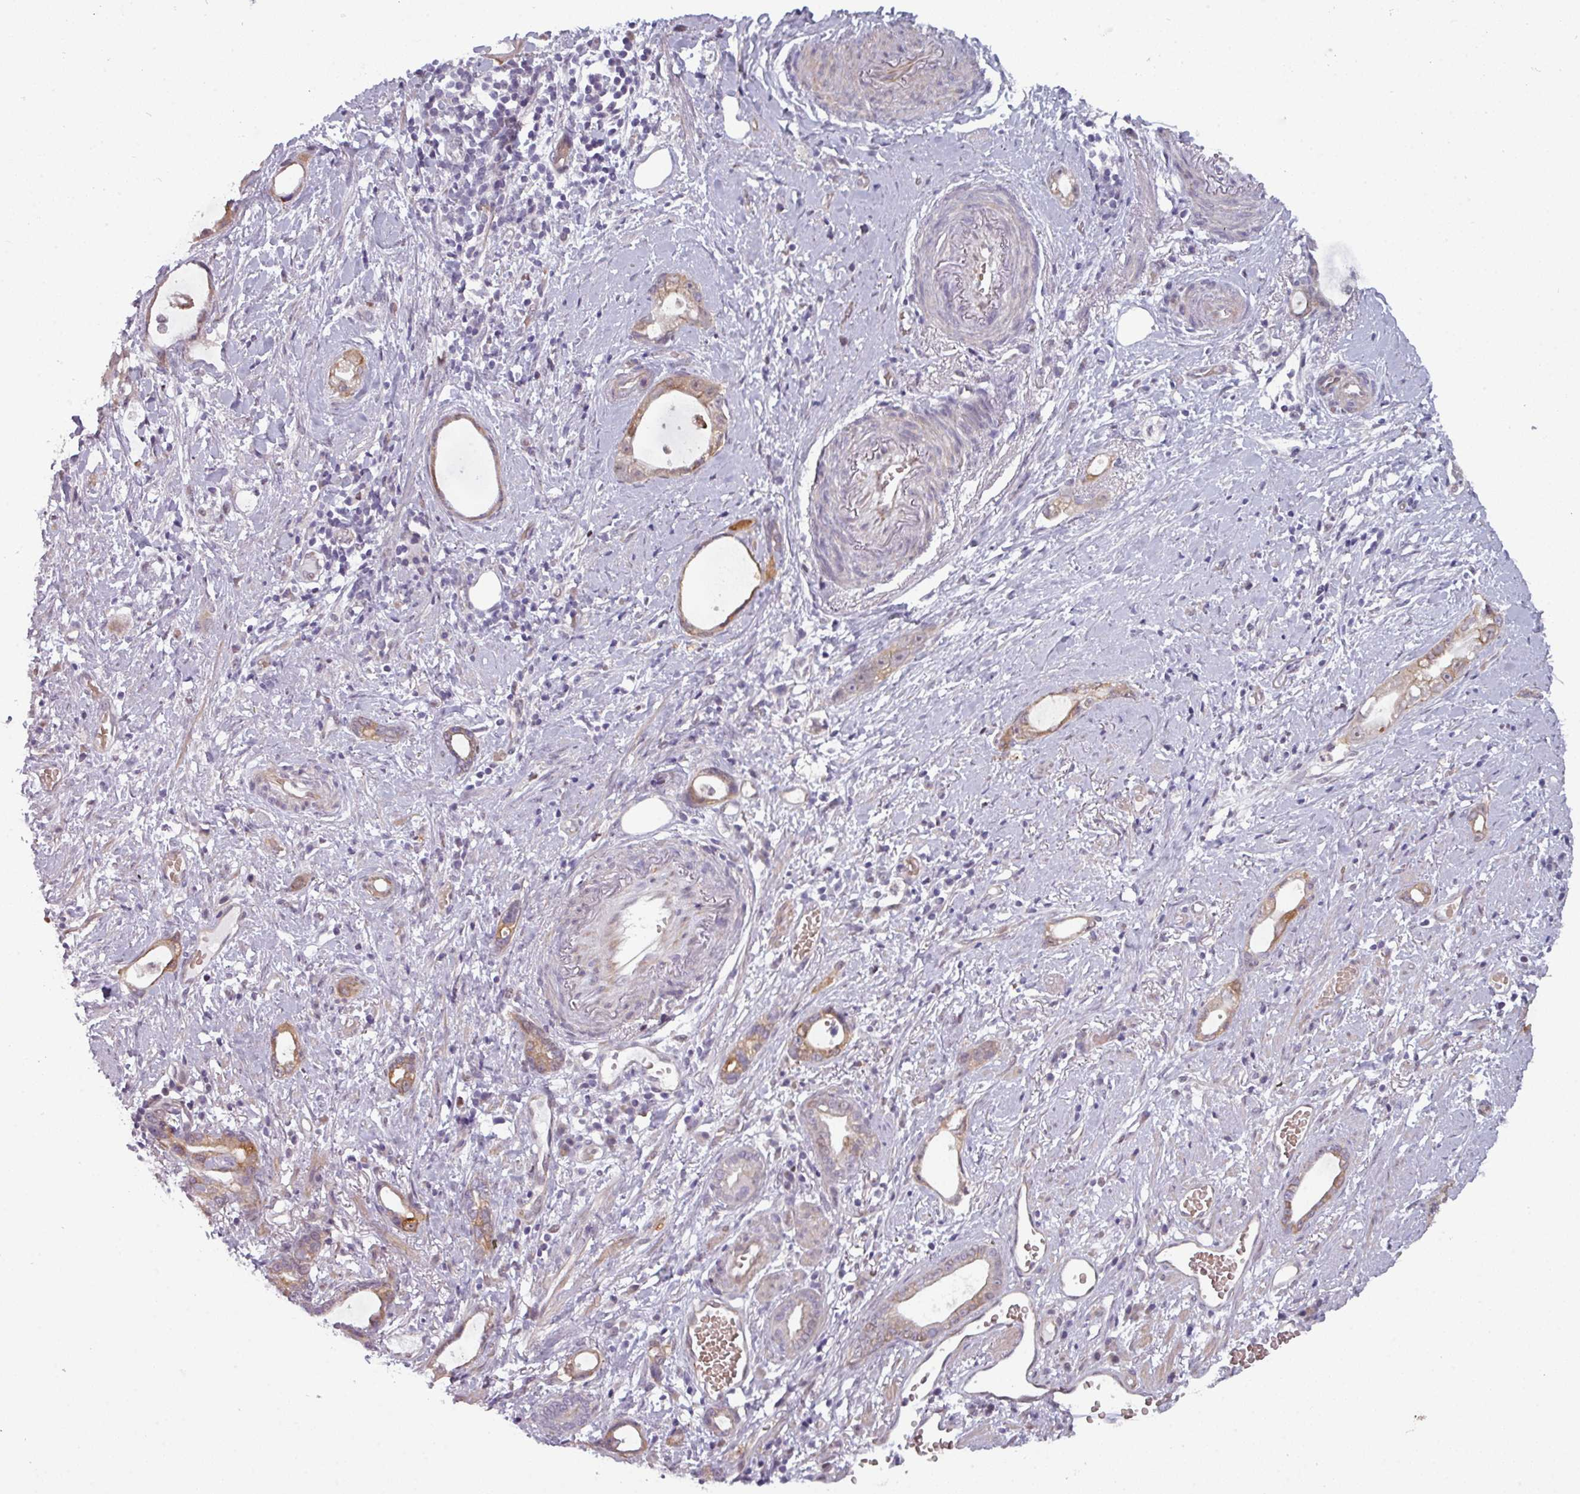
{"staining": {"intensity": "moderate", "quantity": ">75%", "location": "cytoplasmic/membranous"}, "tissue": "stomach cancer", "cell_type": "Tumor cells", "image_type": "cancer", "snomed": [{"axis": "morphology", "description": "Adenocarcinoma, NOS"}, {"axis": "topography", "description": "Stomach"}], "caption": "Immunohistochemistry (IHC) of adenocarcinoma (stomach) shows medium levels of moderate cytoplasmic/membranous staining in about >75% of tumor cells.", "gene": "PRAMEF12", "patient": {"sex": "male", "age": 55}}